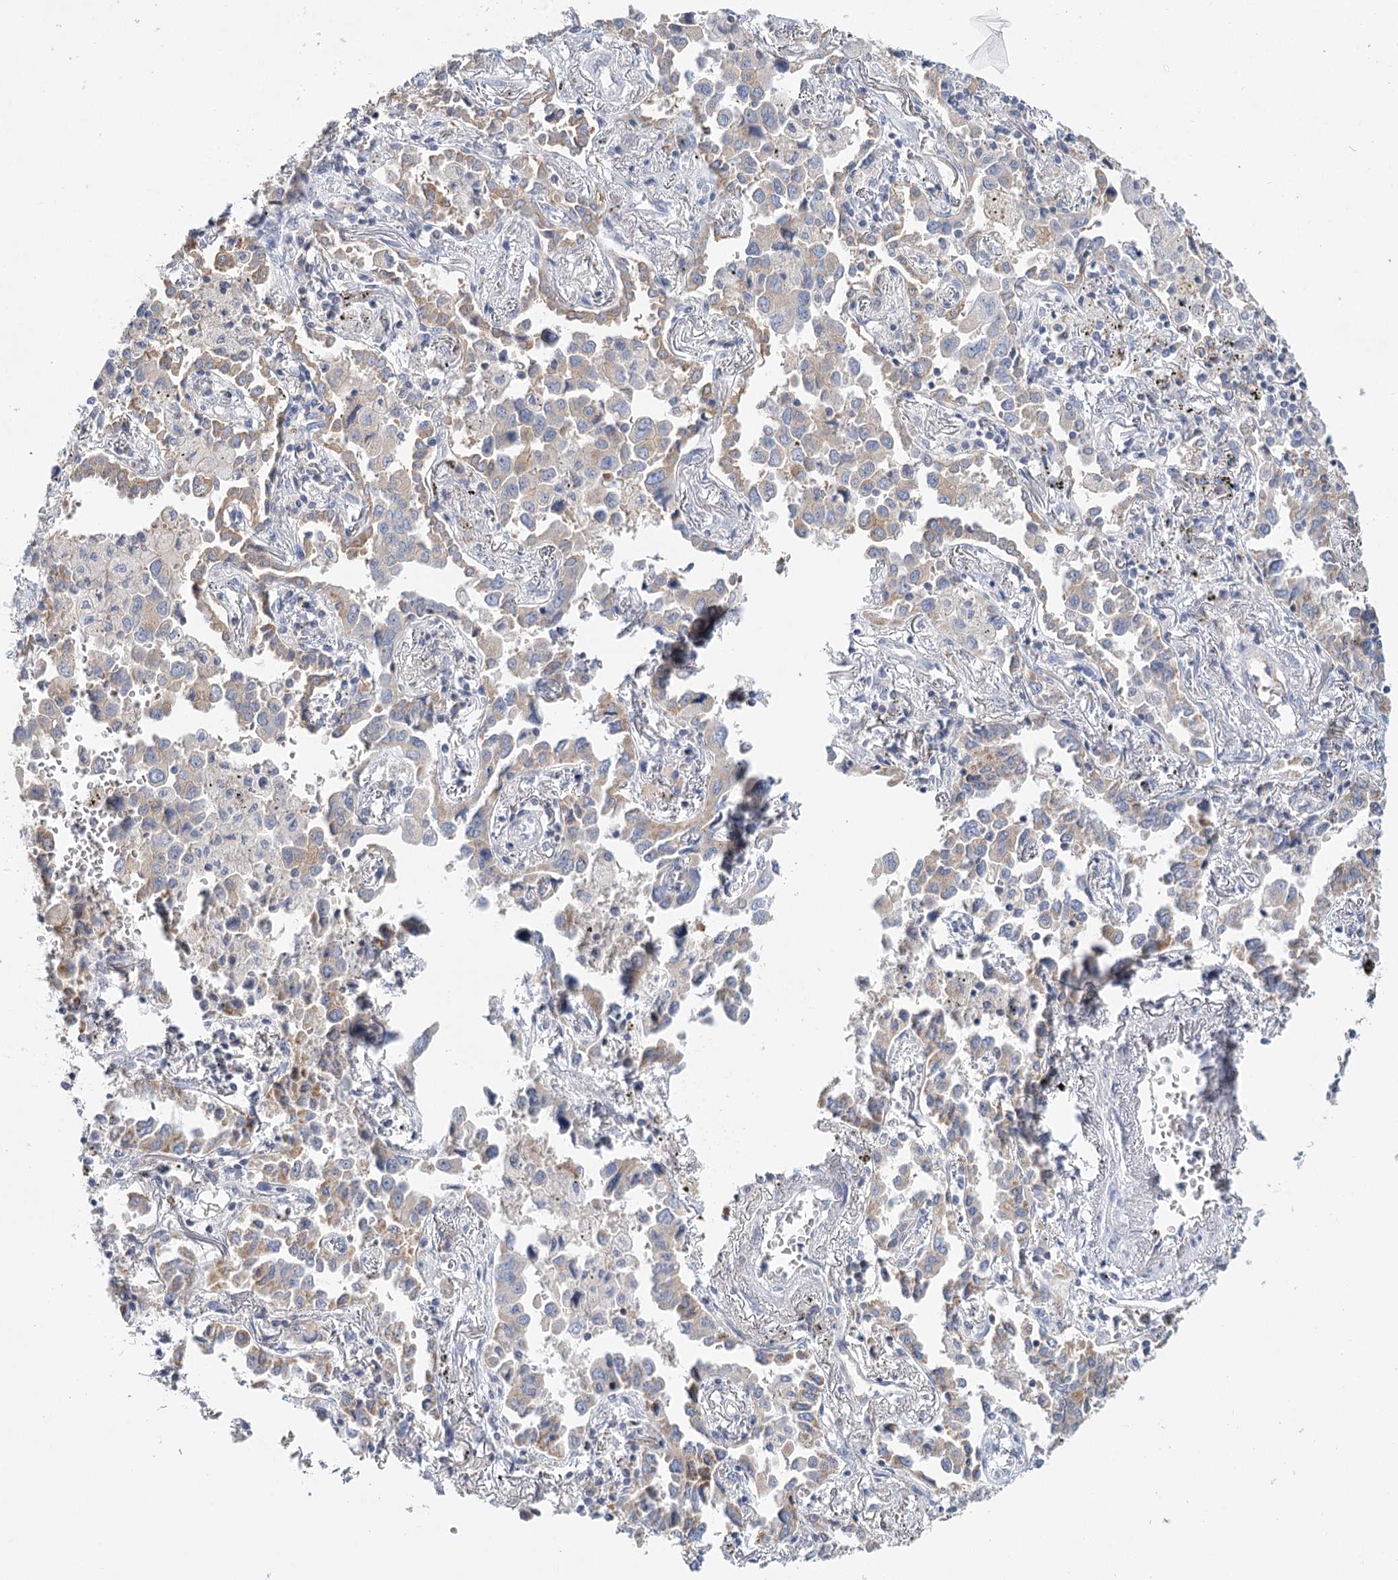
{"staining": {"intensity": "weak", "quantity": ">75%", "location": "cytoplasmic/membranous"}, "tissue": "lung cancer", "cell_type": "Tumor cells", "image_type": "cancer", "snomed": [{"axis": "morphology", "description": "Adenocarcinoma, NOS"}, {"axis": "topography", "description": "Lung"}], "caption": "Protein staining by immunohistochemistry demonstrates weak cytoplasmic/membranous expression in about >75% of tumor cells in lung cancer.", "gene": "ARHGAP44", "patient": {"sex": "male", "age": 67}}